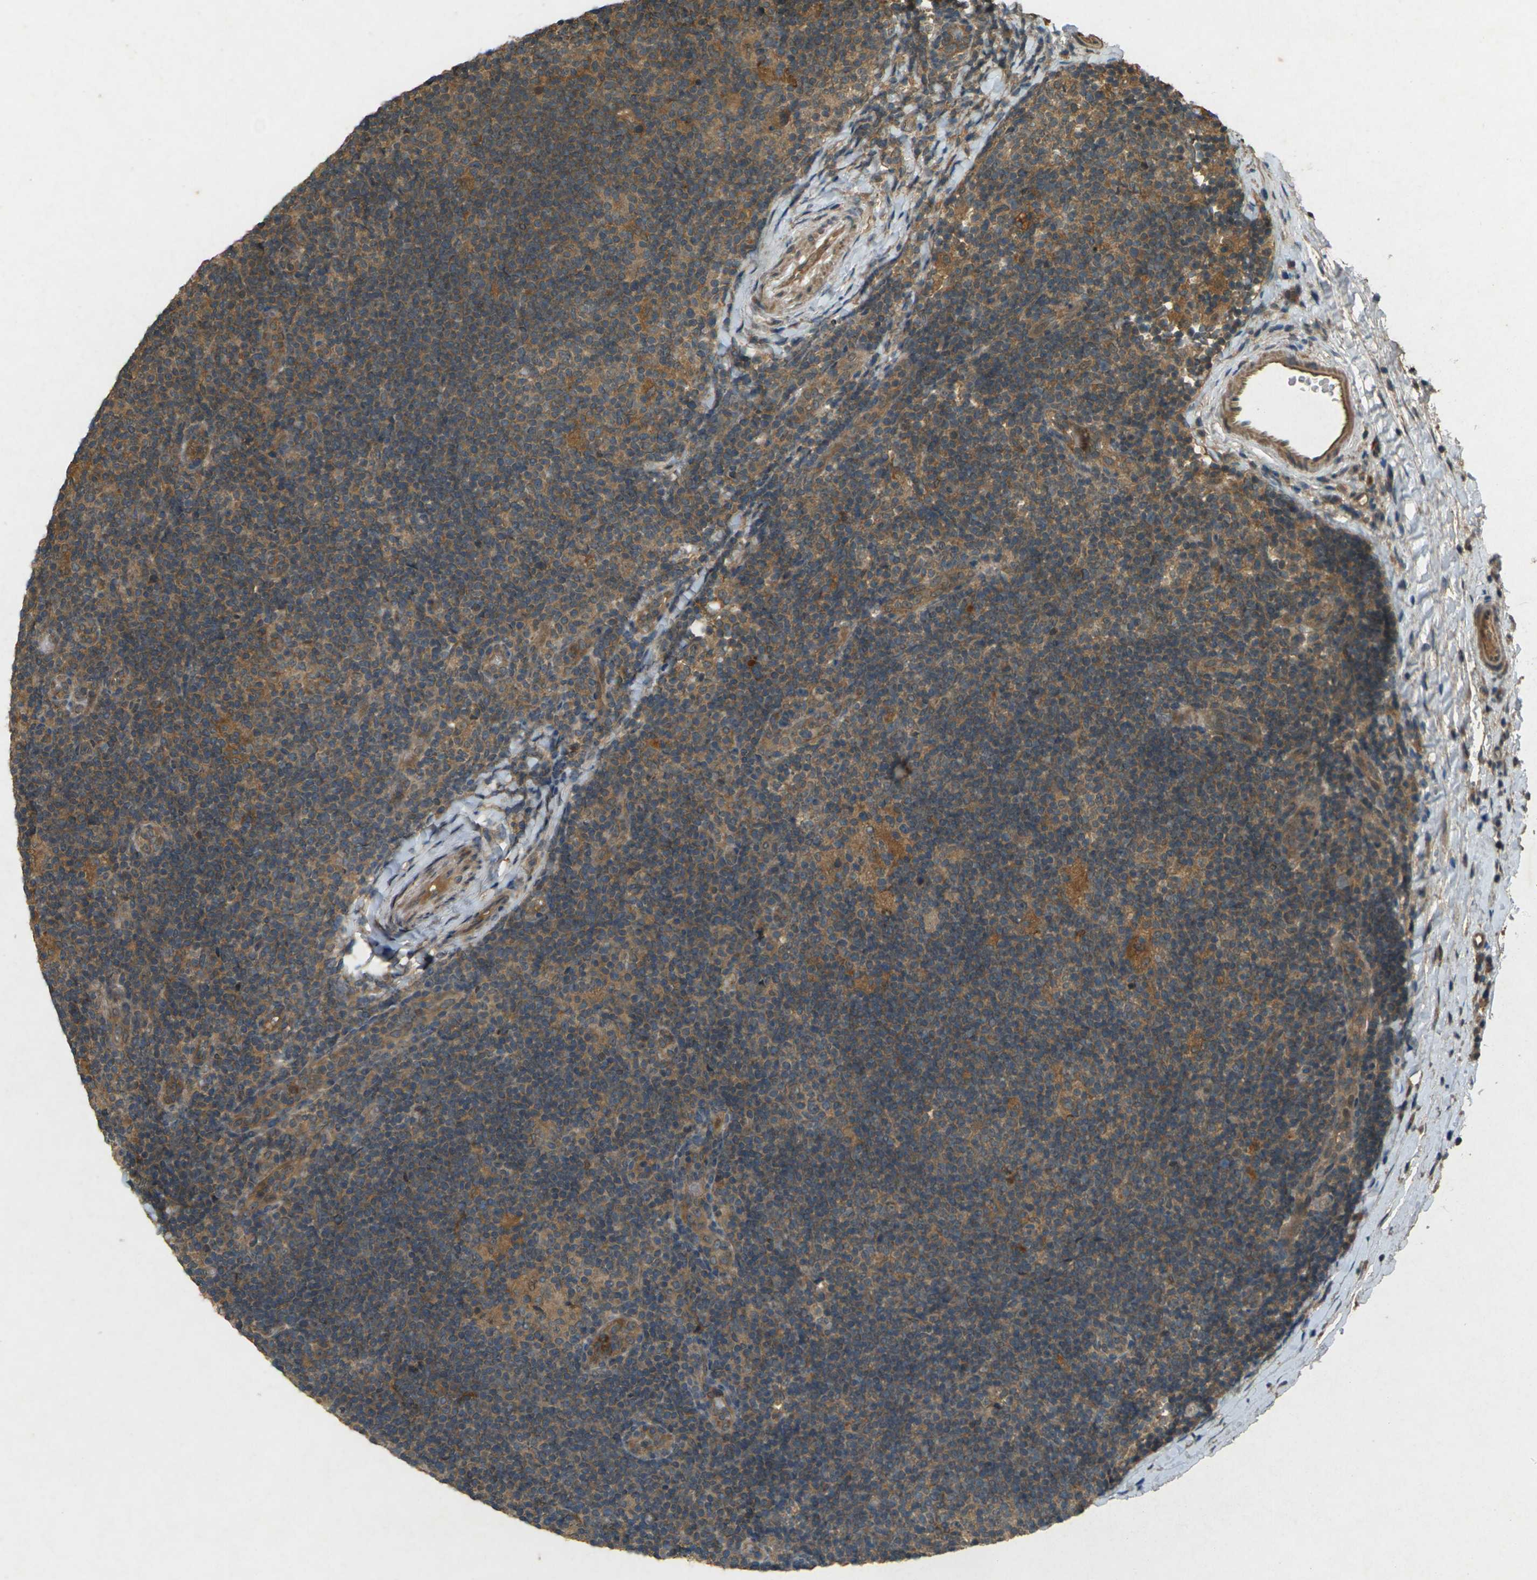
{"staining": {"intensity": "moderate", "quantity": ">75%", "location": "cytoplasmic/membranous"}, "tissue": "lymphoma", "cell_type": "Tumor cells", "image_type": "cancer", "snomed": [{"axis": "morphology", "description": "Hodgkin's disease, NOS"}, {"axis": "topography", "description": "Lymph node"}], "caption": "Moderate cytoplasmic/membranous staining is seen in about >75% of tumor cells in Hodgkin's disease.", "gene": "TAP1", "patient": {"sex": "female", "age": 57}}